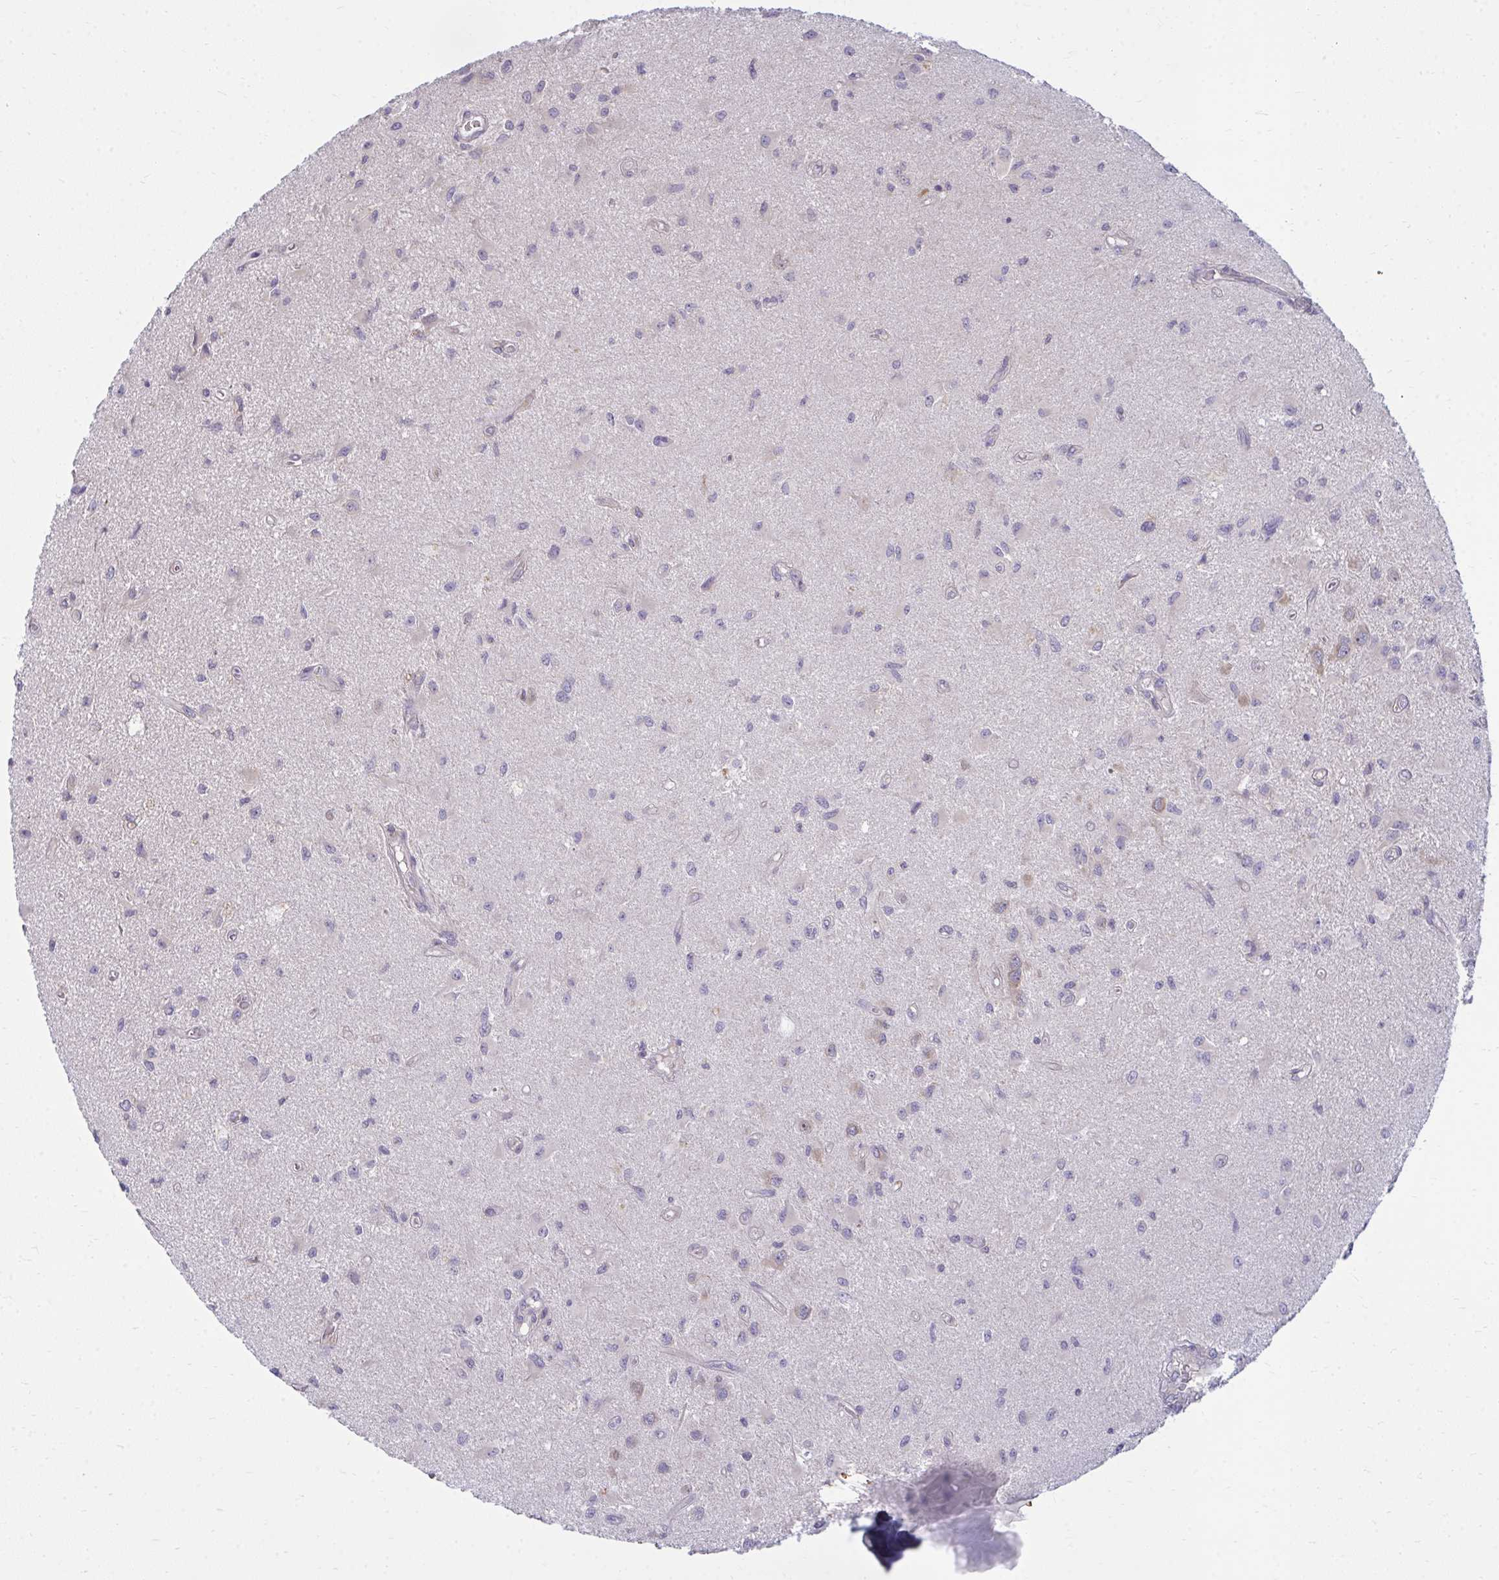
{"staining": {"intensity": "weak", "quantity": "<25%", "location": "cytoplasmic/membranous"}, "tissue": "glioma", "cell_type": "Tumor cells", "image_type": "cancer", "snomed": [{"axis": "morphology", "description": "Glioma, malignant, High grade"}, {"axis": "topography", "description": "Brain"}], "caption": "Glioma was stained to show a protein in brown. There is no significant positivity in tumor cells.", "gene": "CEMP1", "patient": {"sex": "male", "age": 67}}